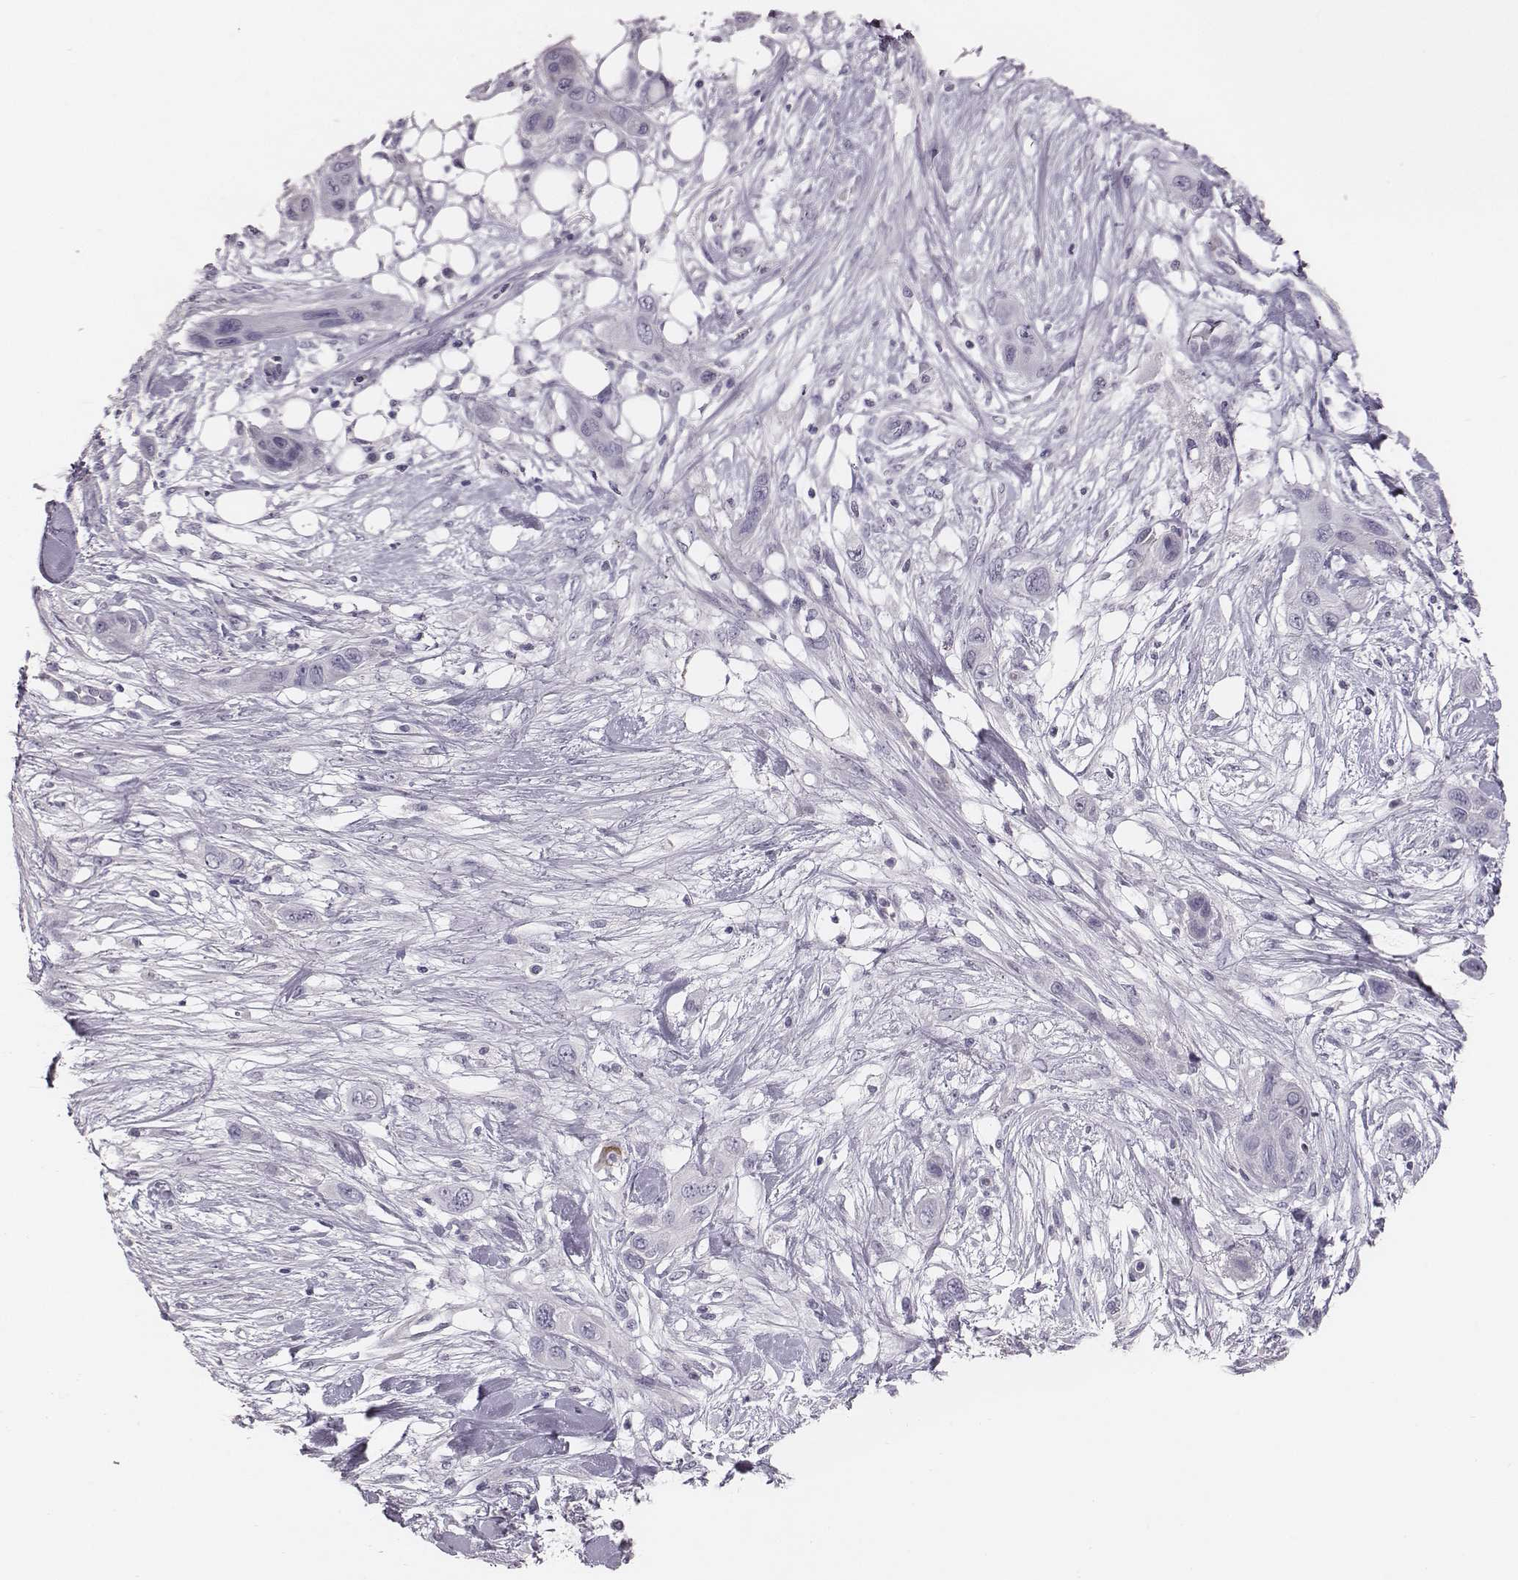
{"staining": {"intensity": "negative", "quantity": "none", "location": "none"}, "tissue": "skin cancer", "cell_type": "Tumor cells", "image_type": "cancer", "snomed": [{"axis": "morphology", "description": "Squamous cell carcinoma, NOS"}, {"axis": "topography", "description": "Skin"}], "caption": "Squamous cell carcinoma (skin) was stained to show a protein in brown. There is no significant expression in tumor cells.", "gene": "CACNG4", "patient": {"sex": "male", "age": 79}}